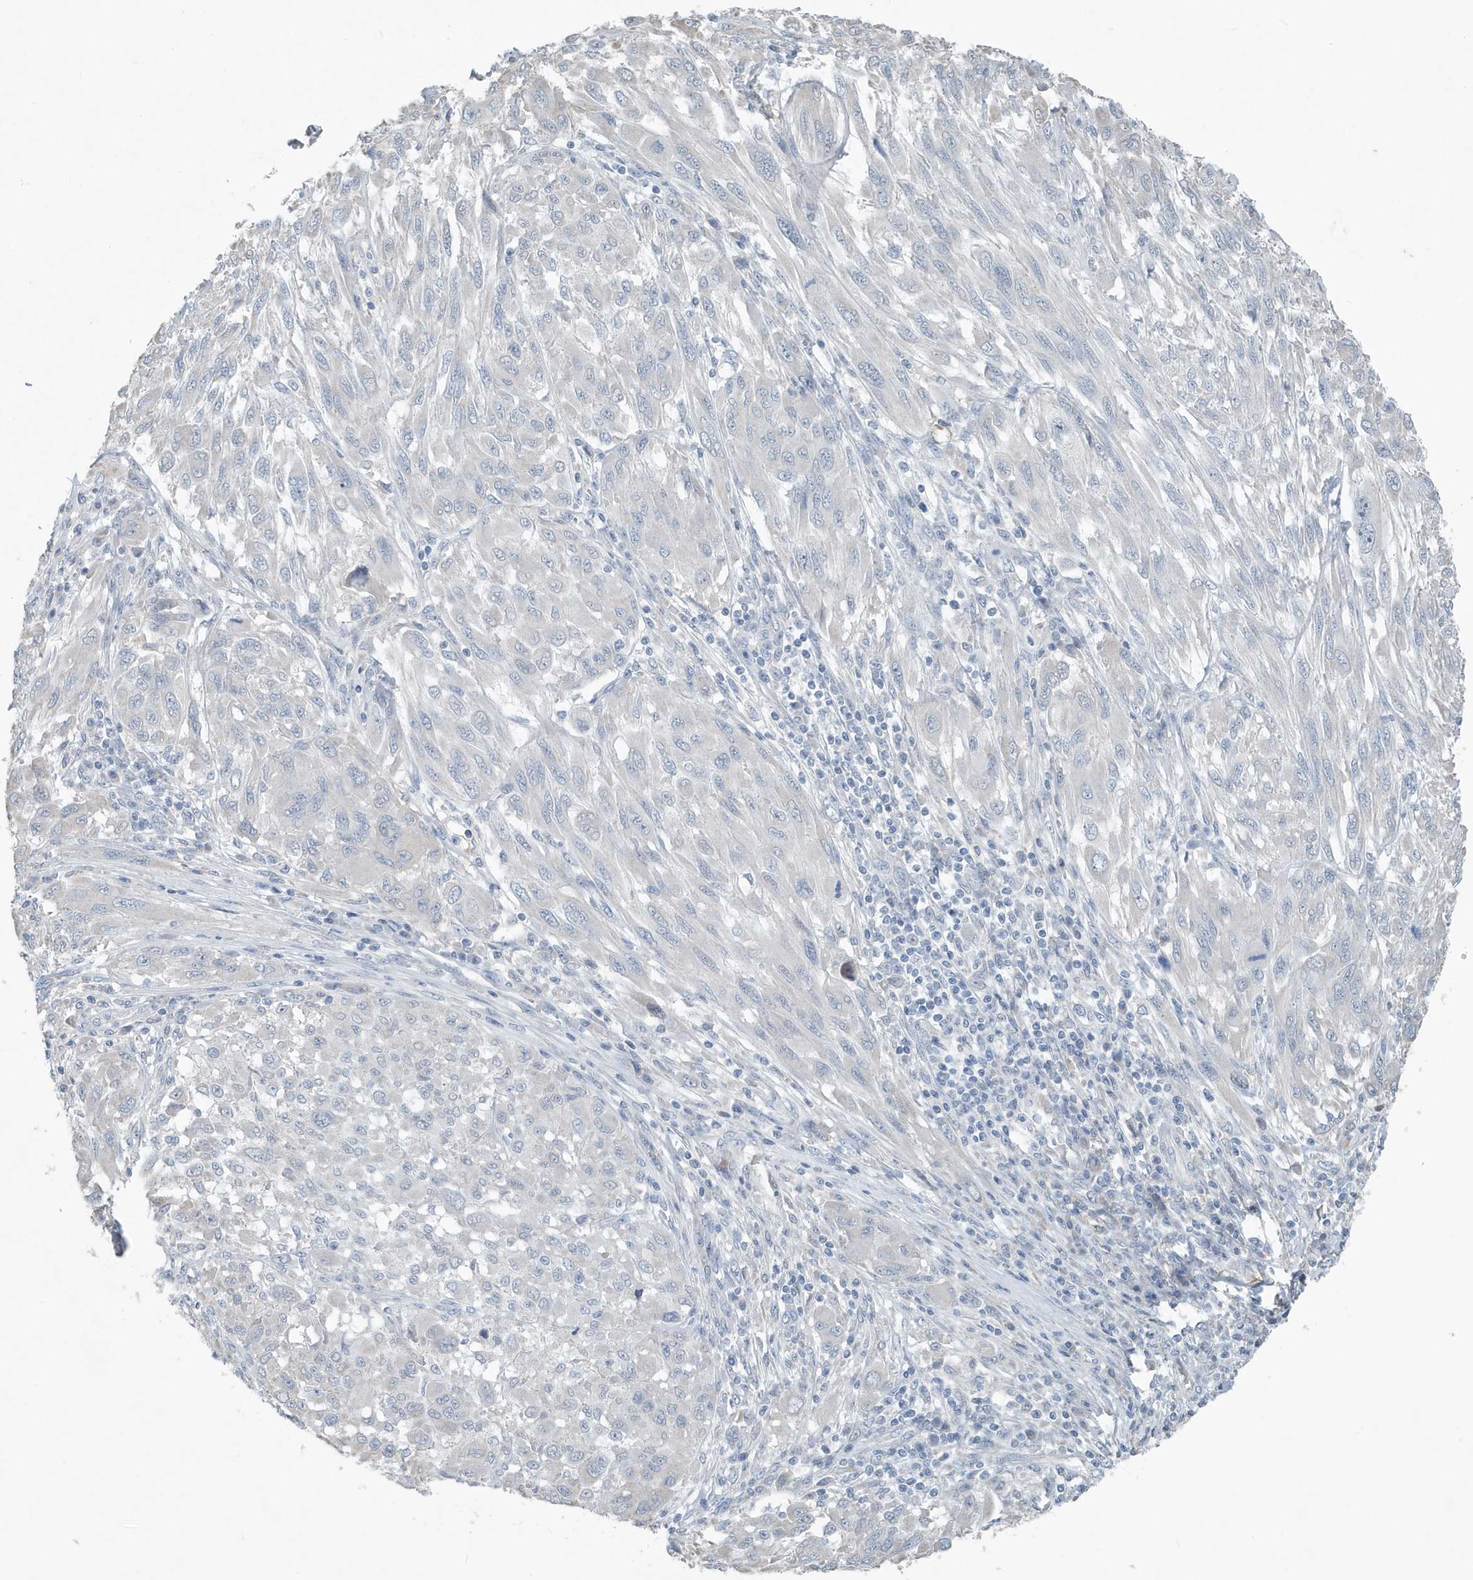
{"staining": {"intensity": "negative", "quantity": "none", "location": "none"}, "tissue": "melanoma", "cell_type": "Tumor cells", "image_type": "cancer", "snomed": [{"axis": "morphology", "description": "Malignant melanoma, NOS"}, {"axis": "topography", "description": "Skin"}], "caption": "Tumor cells show no significant protein expression in melanoma.", "gene": "UGT2B4", "patient": {"sex": "female", "age": 91}}